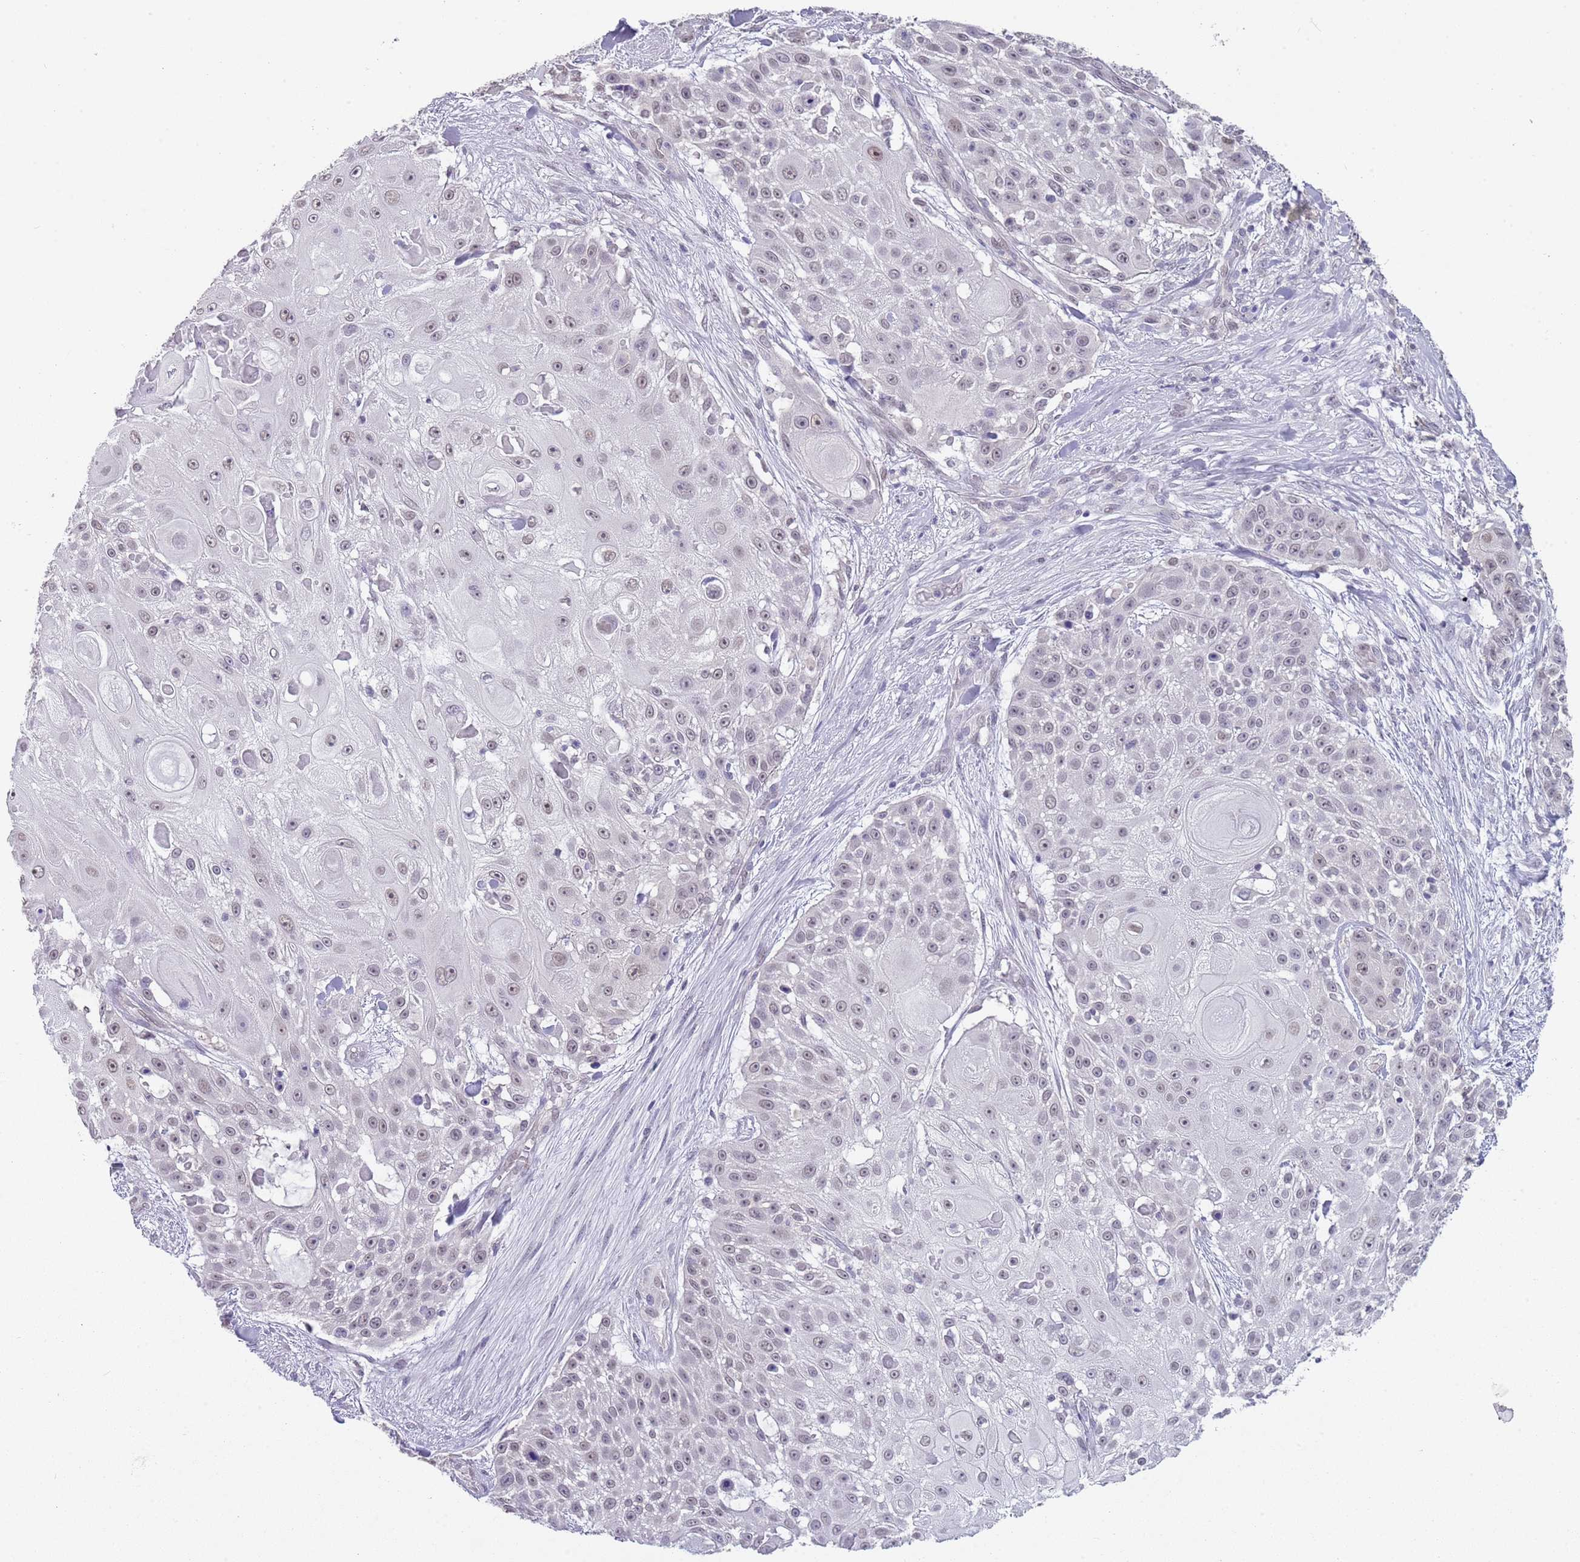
{"staining": {"intensity": "negative", "quantity": "none", "location": "none"}, "tissue": "skin cancer", "cell_type": "Tumor cells", "image_type": "cancer", "snomed": [{"axis": "morphology", "description": "Squamous cell carcinoma, NOS"}, {"axis": "topography", "description": "Skin"}], "caption": "This is a photomicrograph of IHC staining of squamous cell carcinoma (skin), which shows no positivity in tumor cells.", "gene": "SEPHS2", "patient": {"sex": "female", "age": 86}}